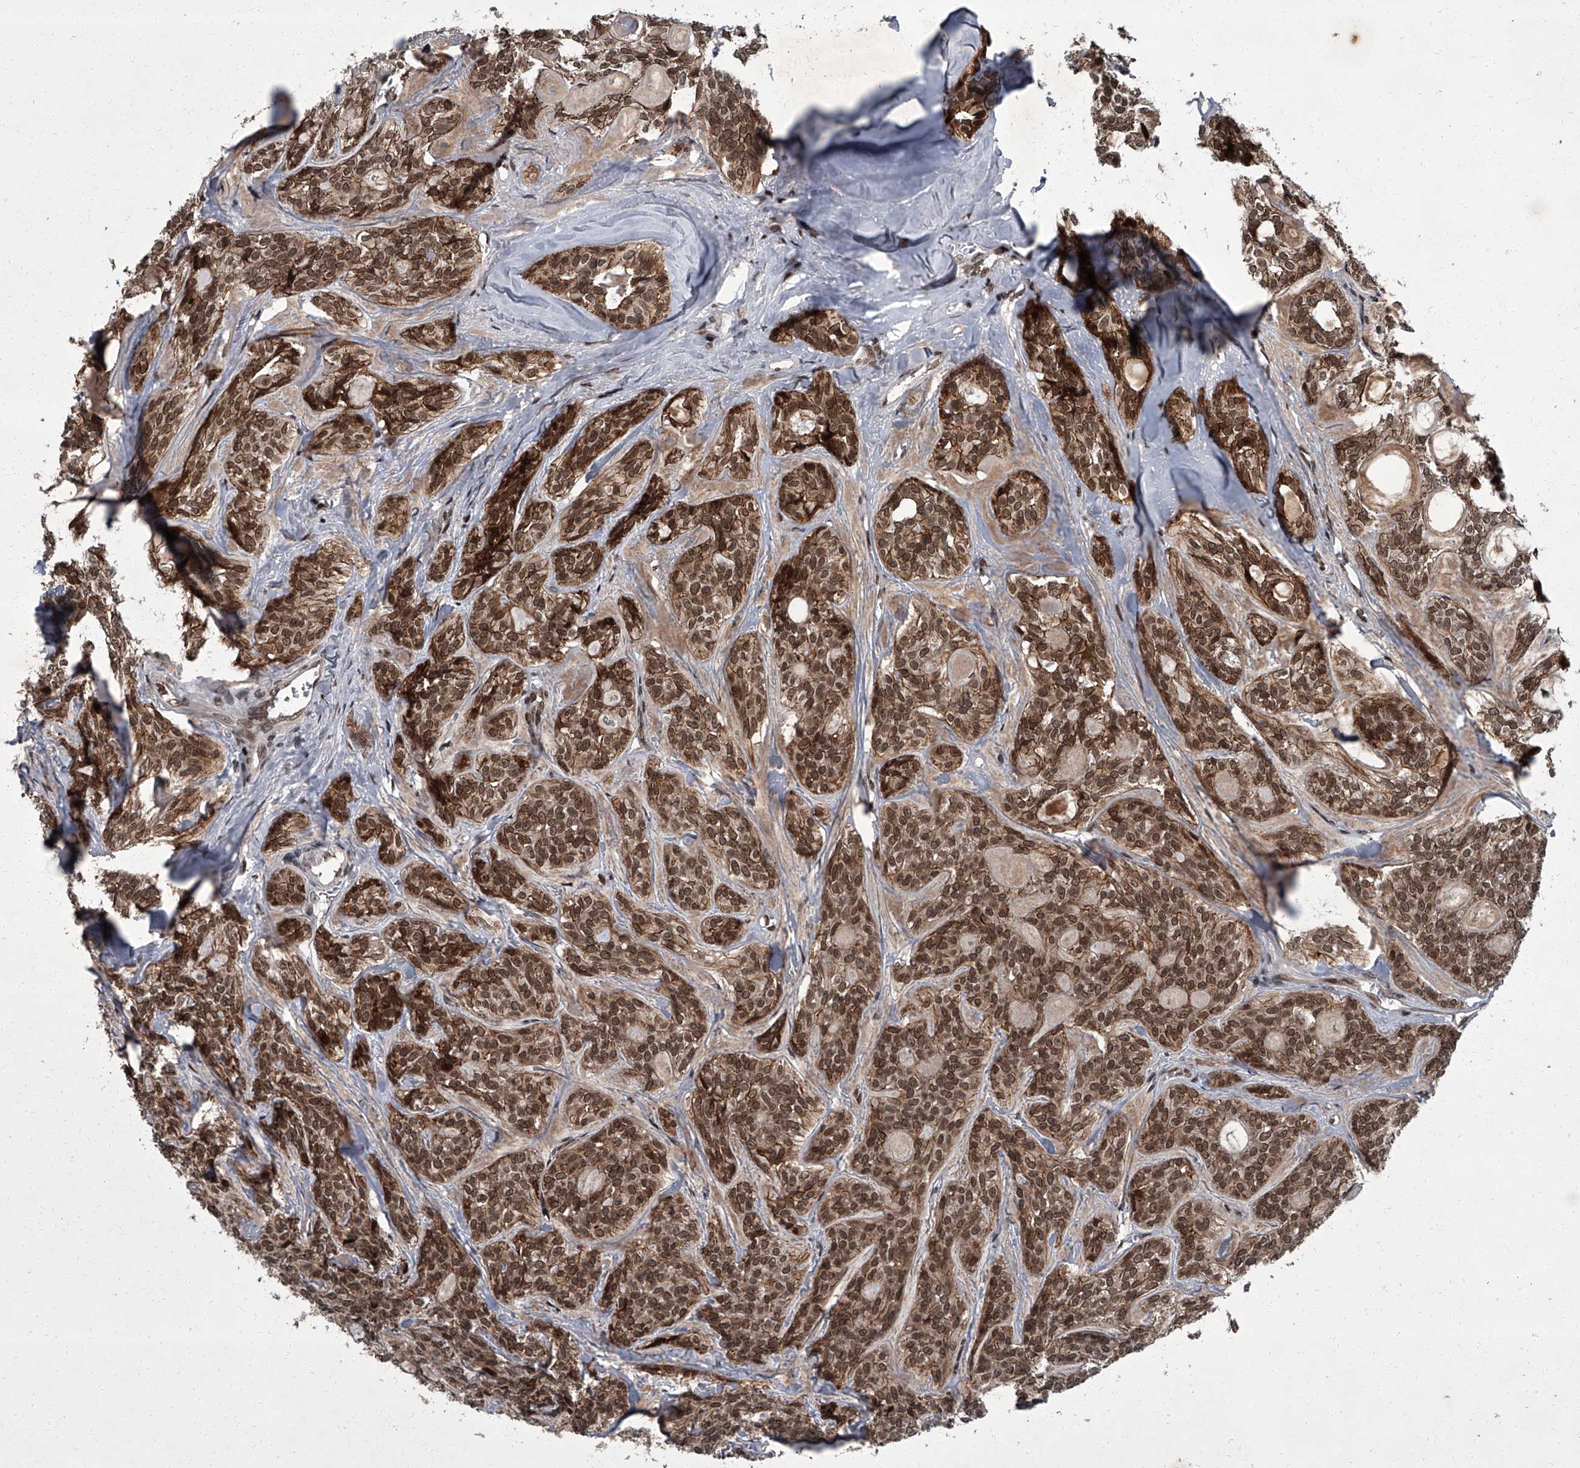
{"staining": {"intensity": "strong", "quantity": ">75%", "location": "cytoplasmic/membranous,nuclear"}, "tissue": "head and neck cancer", "cell_type": "Tumor cells", "image_type": "cancer", "snomed": [{"axis": "morphology", "description": "Adenocarcinoma, NOS"}, {"axis": "topography", "description": "Head-Neck"}], "caption": "Immunohistochemical staining of adenocarcinoma (head and neck) demonstrates strong cytoplasmic/membranous and nuclear protein staining in about >75% of tumor cells.", "gene": "ZNF518B", "patient": {"sex": "male", "age": 66}}